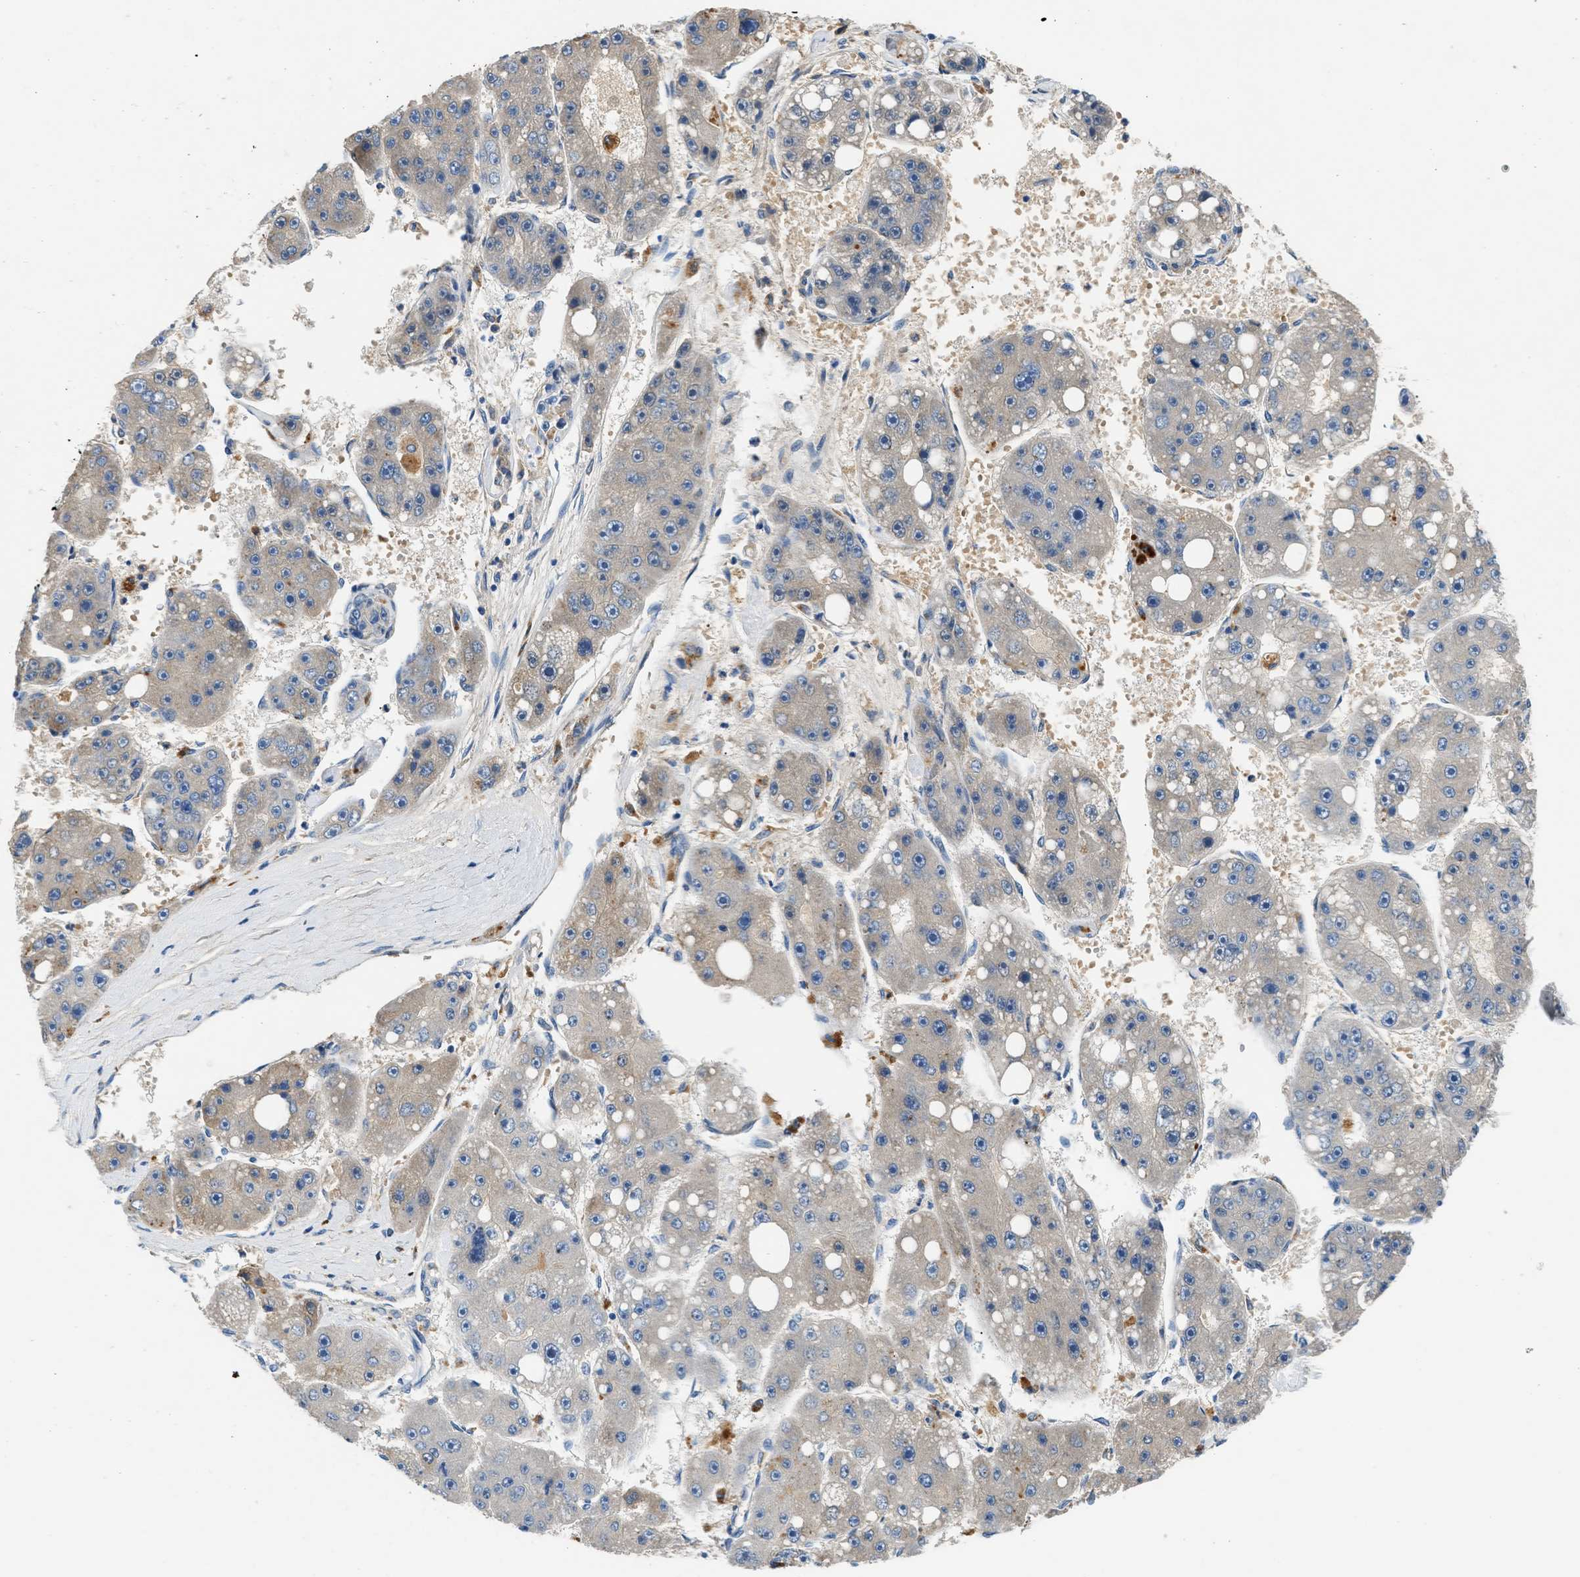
{"staining": {"intensity": "weak", "quantity": "<25%", "location": "cytoplasmic/membranous"}, "tissue": "liver cancer", "cell_type": "Tumor cells", "image_type": "cancer", "snomed": [{"axis": "morphology", "description": "Carcinoma, Hepatocellular, NOS"}, {"axis": "topography", "description": "Liver"}], "caption": "Immunohistochemistry (IHC) histopathology image of neoplastic tissue: human liver cancer (hepatocellular carcinoma) stained with DAB demonstrates no significant protein staining in tumor cells. Nuclei are stained in blue.", "gene": "RWDD2B", "patient": {"sex": "female", "age": 61}}